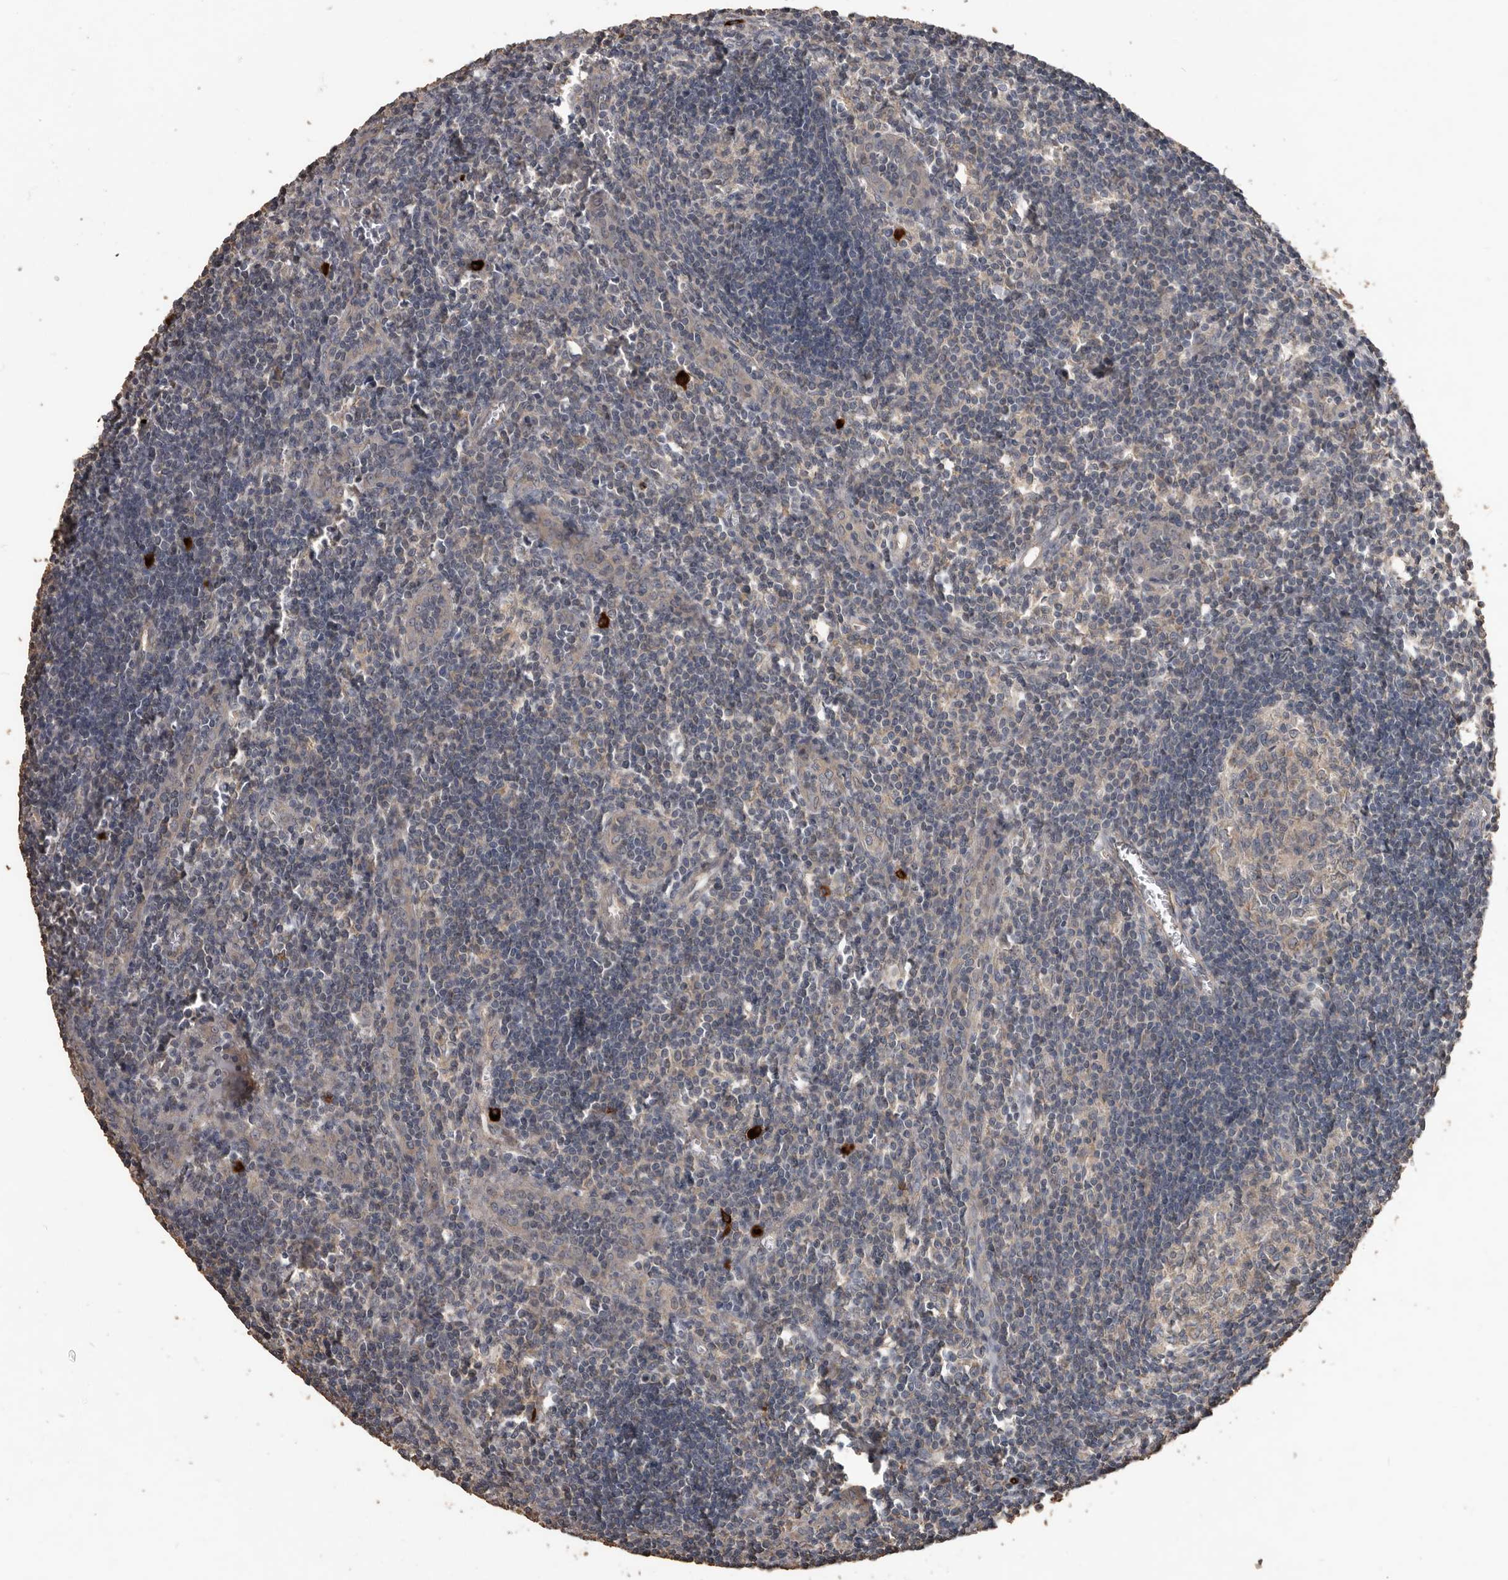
{"staining": {"intensity": "weak", "quantity": "<25%", "location": "cytoplasmic/membranous"}, "tissue": "lymph node", "cell_type": "Germinal center cells", "image_type": "normal", "snomed": [{"axis": "morphology", "description": "Normal tissue, NOS"}, {"axis": "morphology", "description": "Malignant melanoma, Metastatic site"}, {"axis": "topography", "description": "Lymph node"}], "caption": "Immunohistochemistry photomicrograph of normal lymph node stained for a protein (brown), which demonstrates no positivity in germinal center cells.", "gene": "BAMBI", "patient": {"sex": "male", "age": 41}}